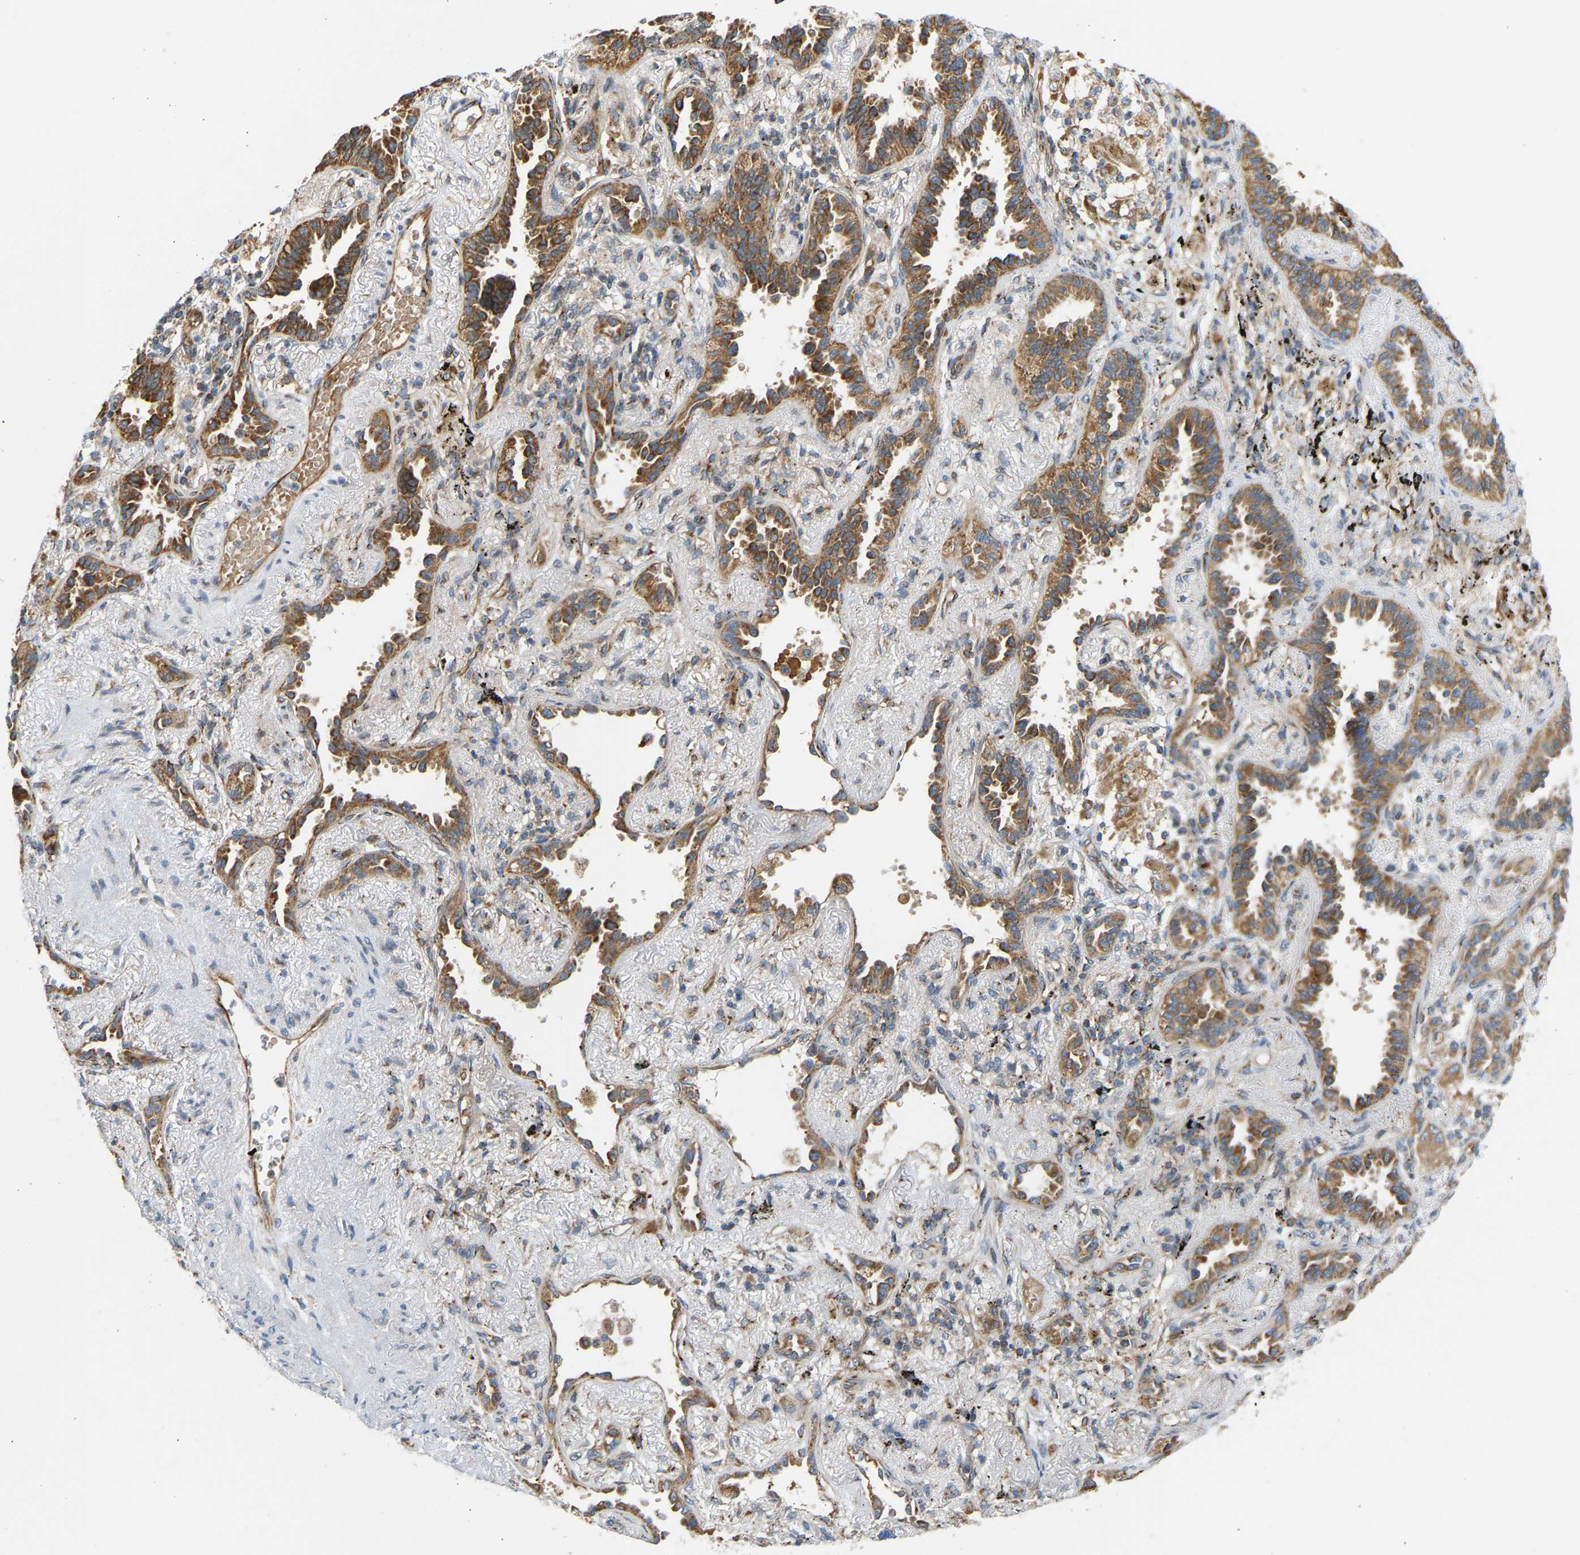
{"staining": {"intensity": "strong", "quantity": ">75%", "location": "cytoplasmic/membranous"}, "tissue": "lung cancer", "cell_type": "Tumor cells", "image_type": "cancer", "snomed": [{"axis": "morphology", "description": "Adenocarcinoma, NOS"}, {"axis": "topography", "description": "Lung"}], "caption": "This is a photomicrograph of immunohistochemistry staining of lung cancer (adenocarcinoma), which shows strong staining in the cytoplasmic/membranous of tumor cells.", "gene": "YIPF2", "patient": {"sex": "male", "age": 59}}